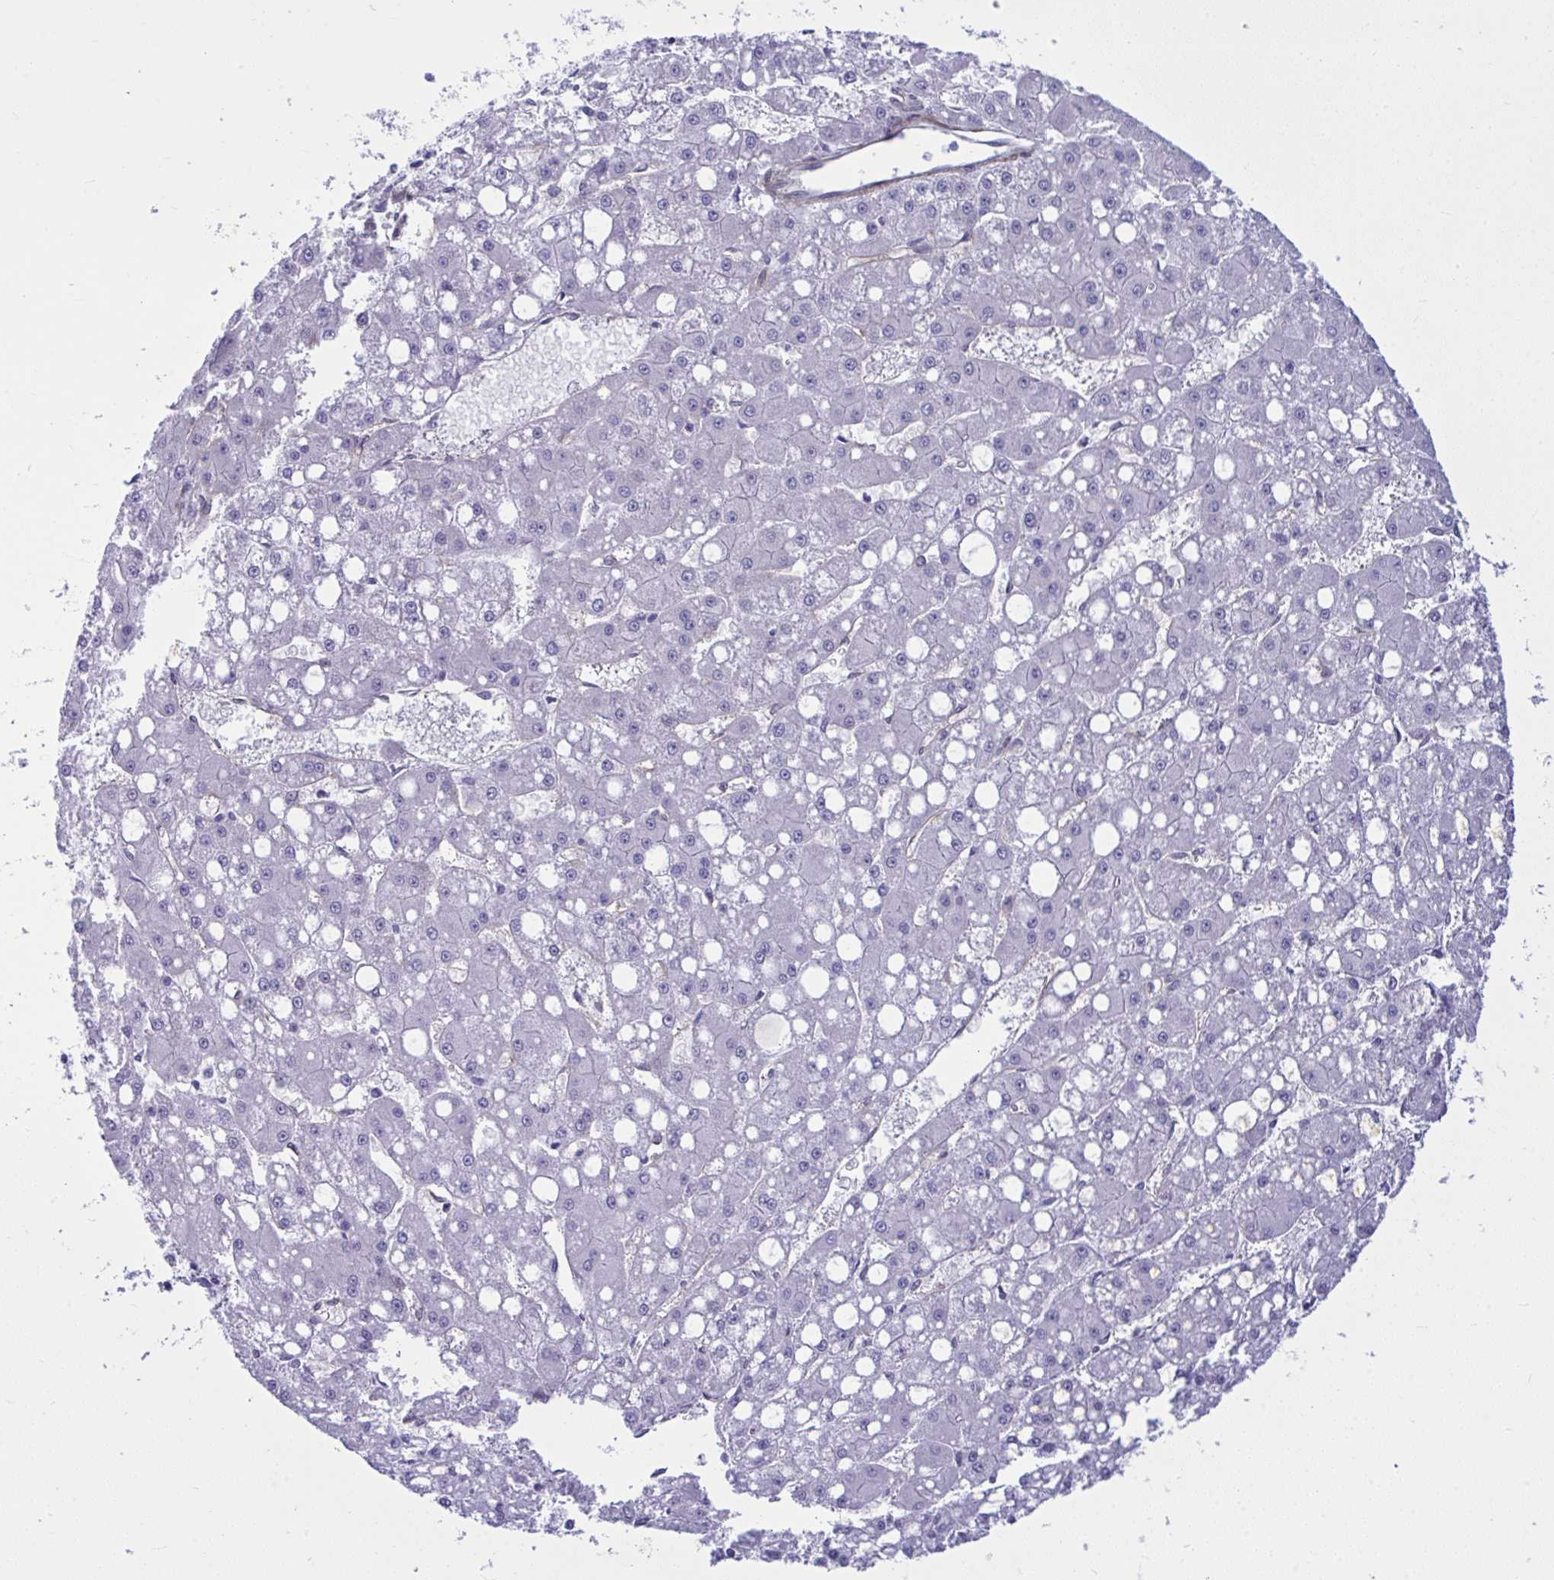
{"staining": {"intensity": "negative", "quantity": "none", "location": "none"}, "tissue": "liver cancer", "cell_type": "Tumor cells", "image_type": "cancer", "snomed": [{"axis": "morphology", "description": "Carcinoma, Hepatocellular, NOS"}, {"axis": "topography", "description": "Liver"}], "caption": "Protein analysis of liver hepatocellular carcinoma displays no significant positivity in tumor cells.", "gene": "LIMS2", "patient": {"sex": "male", "age": 67}}